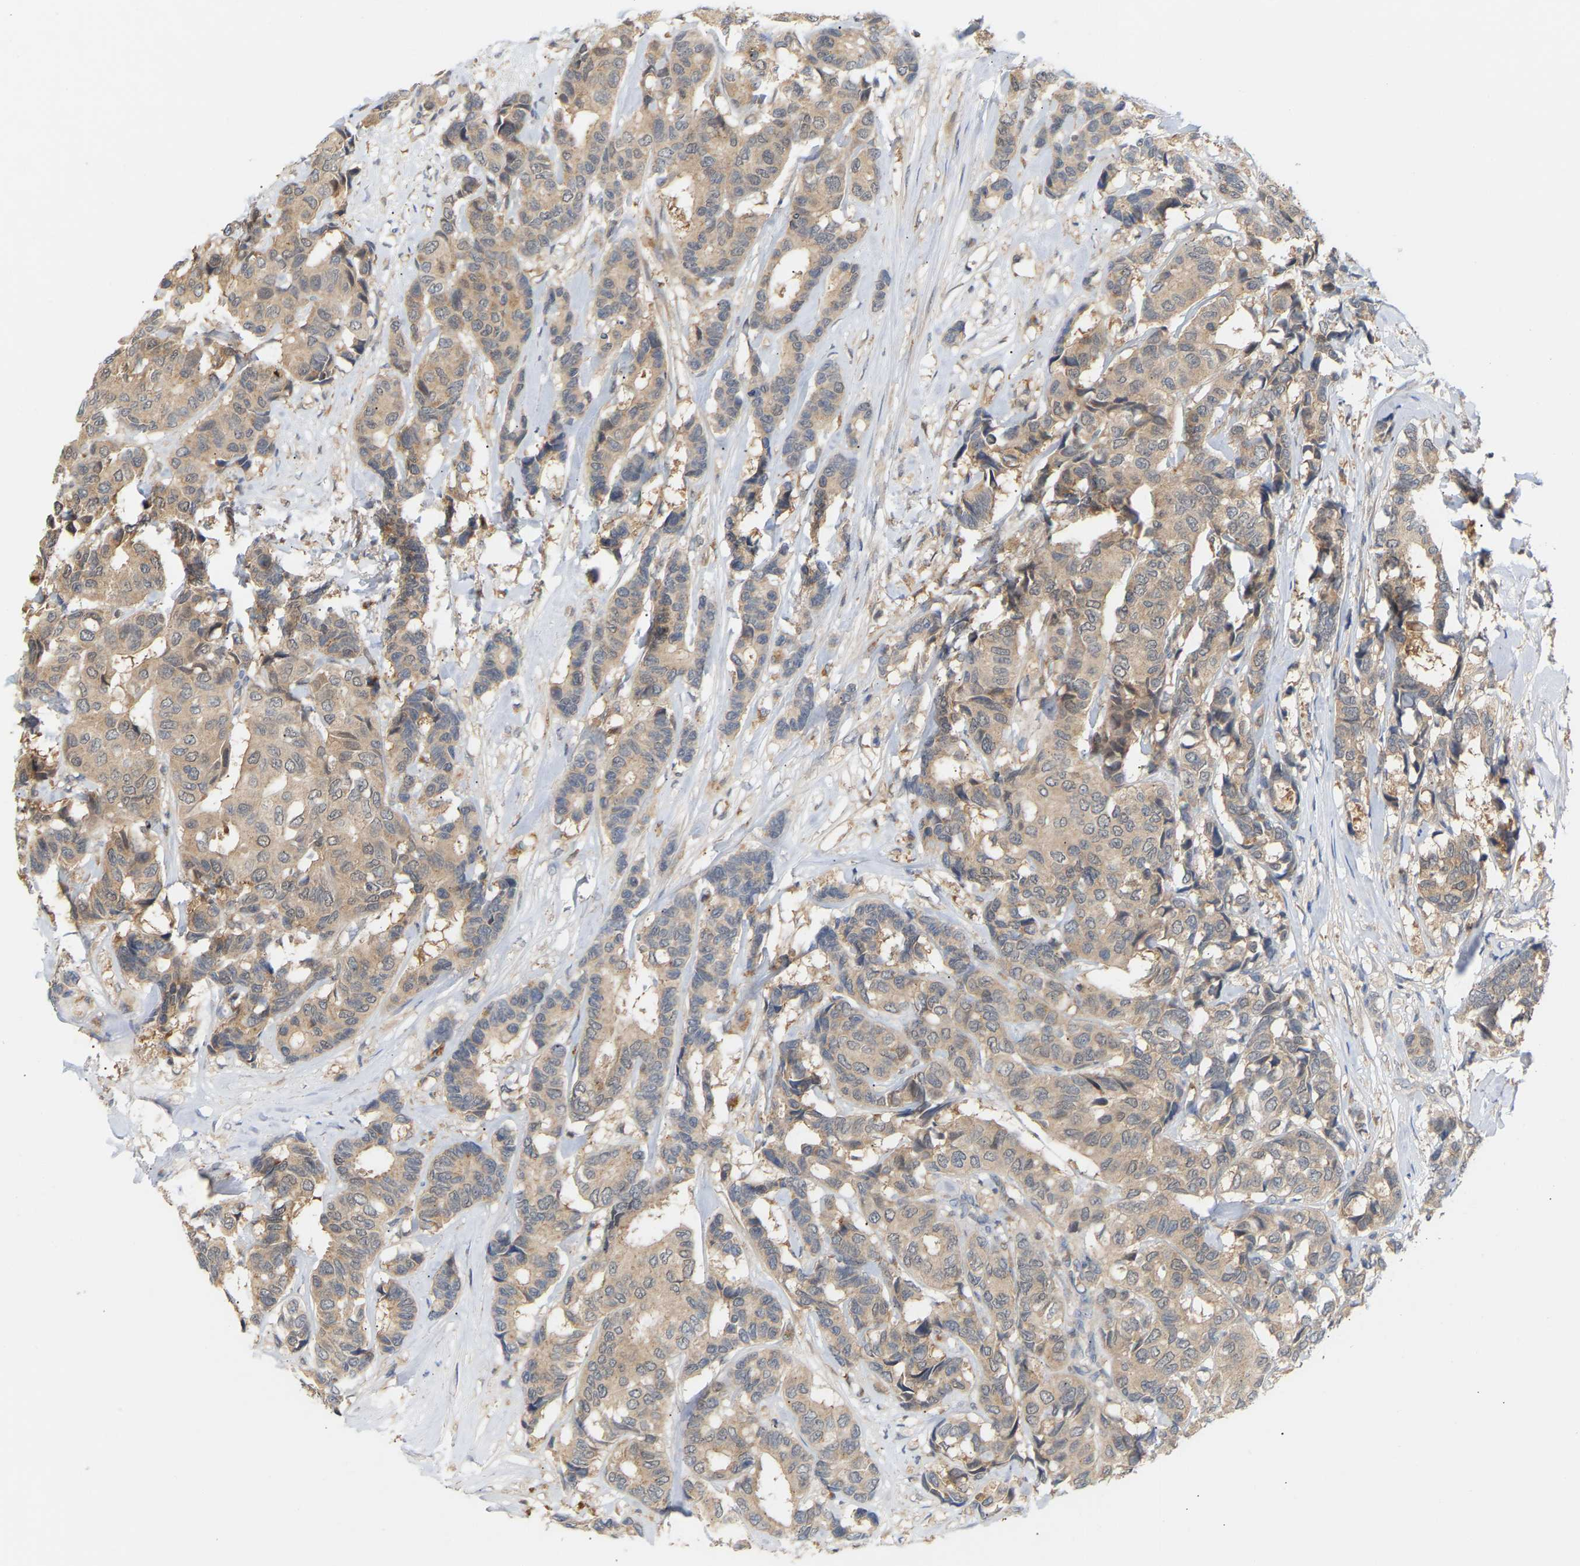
{"staining": {"intensity": "weak", "quantity": "25%-75%", "location": "cytoplasmic/membranous"}, "tissue": "breast cancer", "cell_type": "Tumor cells", "image_type": "cancer", "snomed": [{"axis": "morphology", "description": "Duct carcinoma"}, {"axis": "topography", "description": "Breast"}], "caption": "Protein expression analysis of breast cancer demonstrates weak cytoplasmic/membranous staining in approximately 25%-75% of tumor cells.", "gene": "TPMT", "patient": {"sex": "female", "age": 87}}